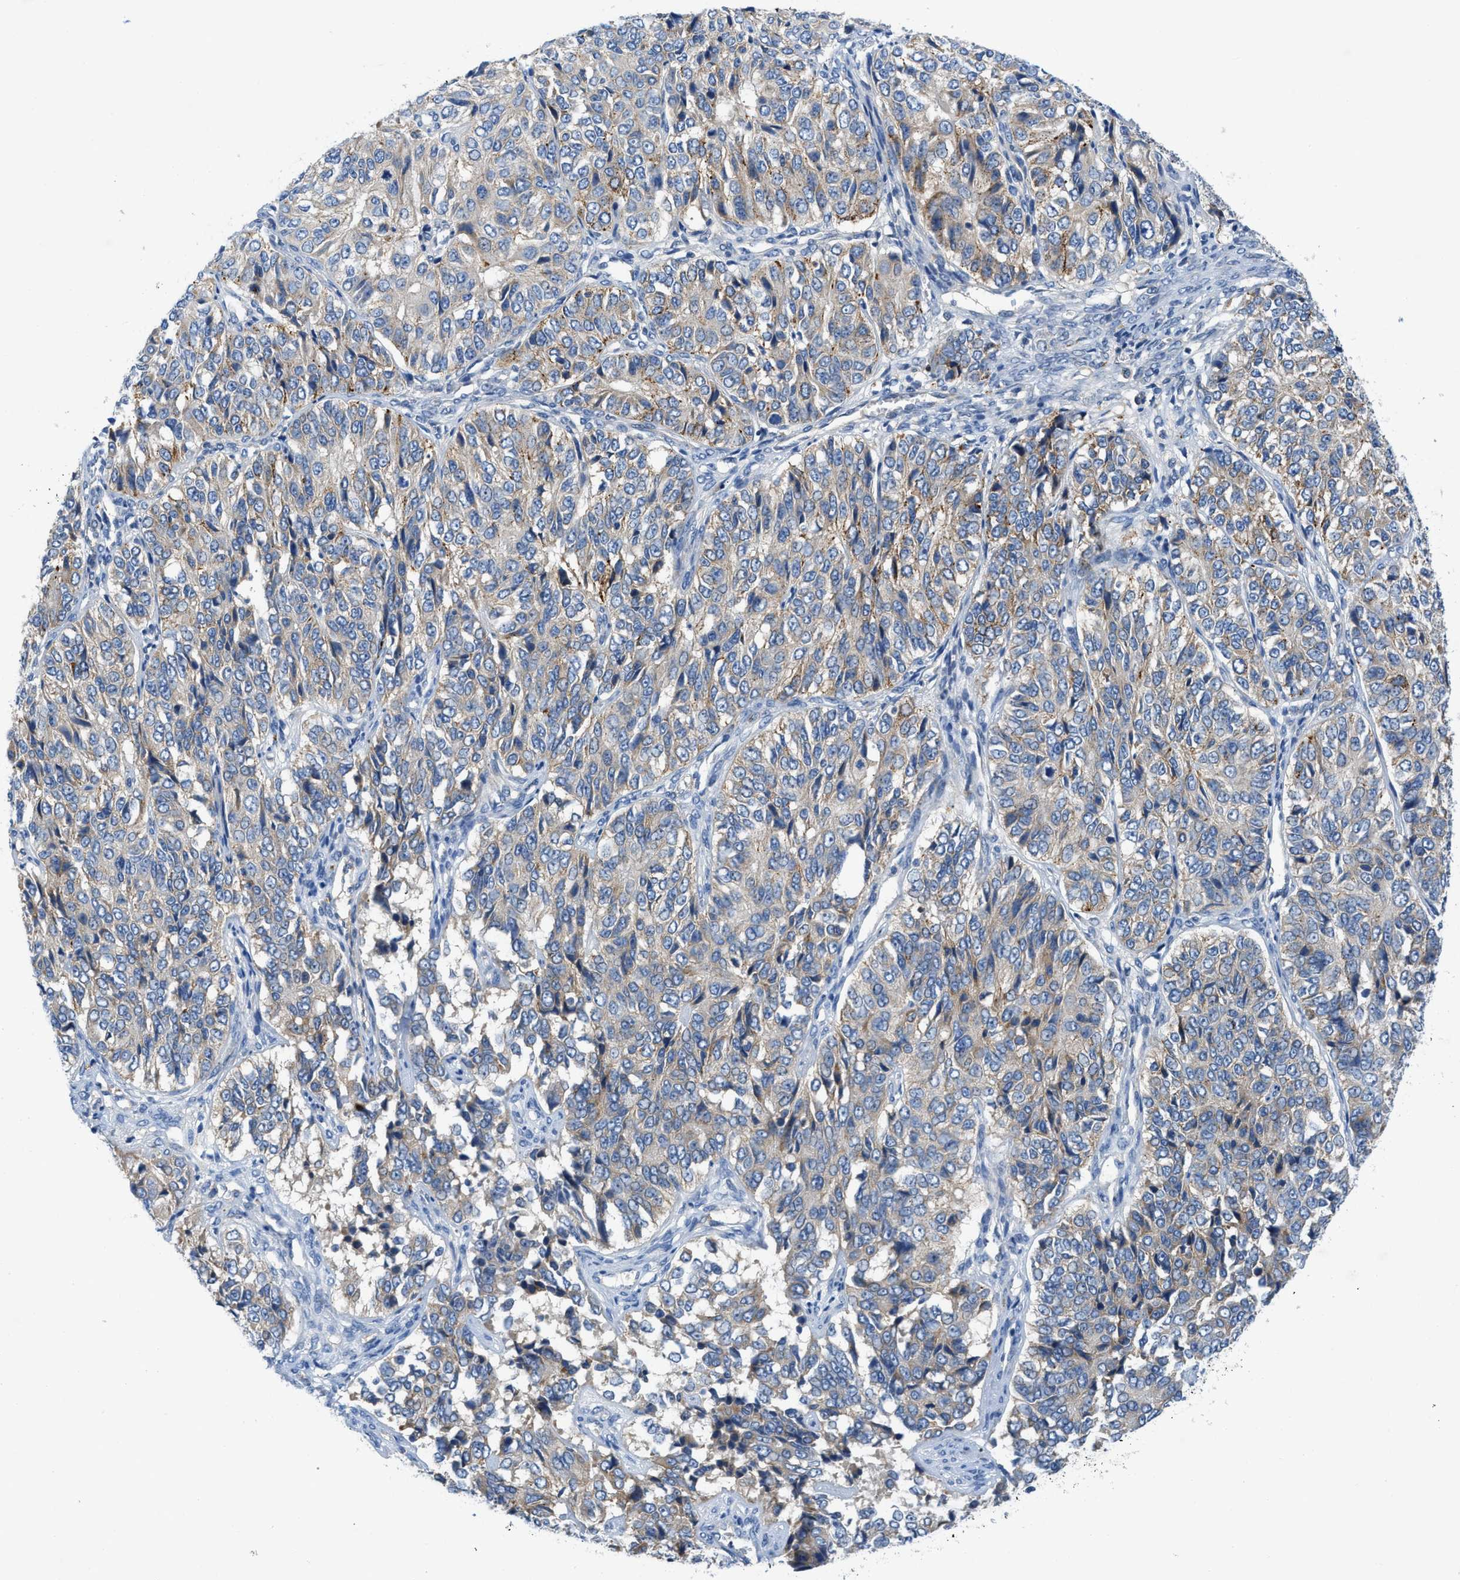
{"staining": {"intensity": "weak", "quantity": "<25%", "location": "cytoplasmic/membranous"}, "tissue": "ovarian cancer", "cell_type": "Tumor cells", "image_type": "cancer", "snomed": [{"axis": "morphology", "description": "Carcinoma, endometroid"}, {"axis": "topography", "description": "Ovary"}], "caption": "Histopathology image shows no protein expression in tumor cells of ovarian cancer tissue. The staining is performed using DAB brown chromogen with nuclei counter-stained in using hematoxylin.", "gene": "TMEM248", "patient": {"sex": "female", "age": 51}}